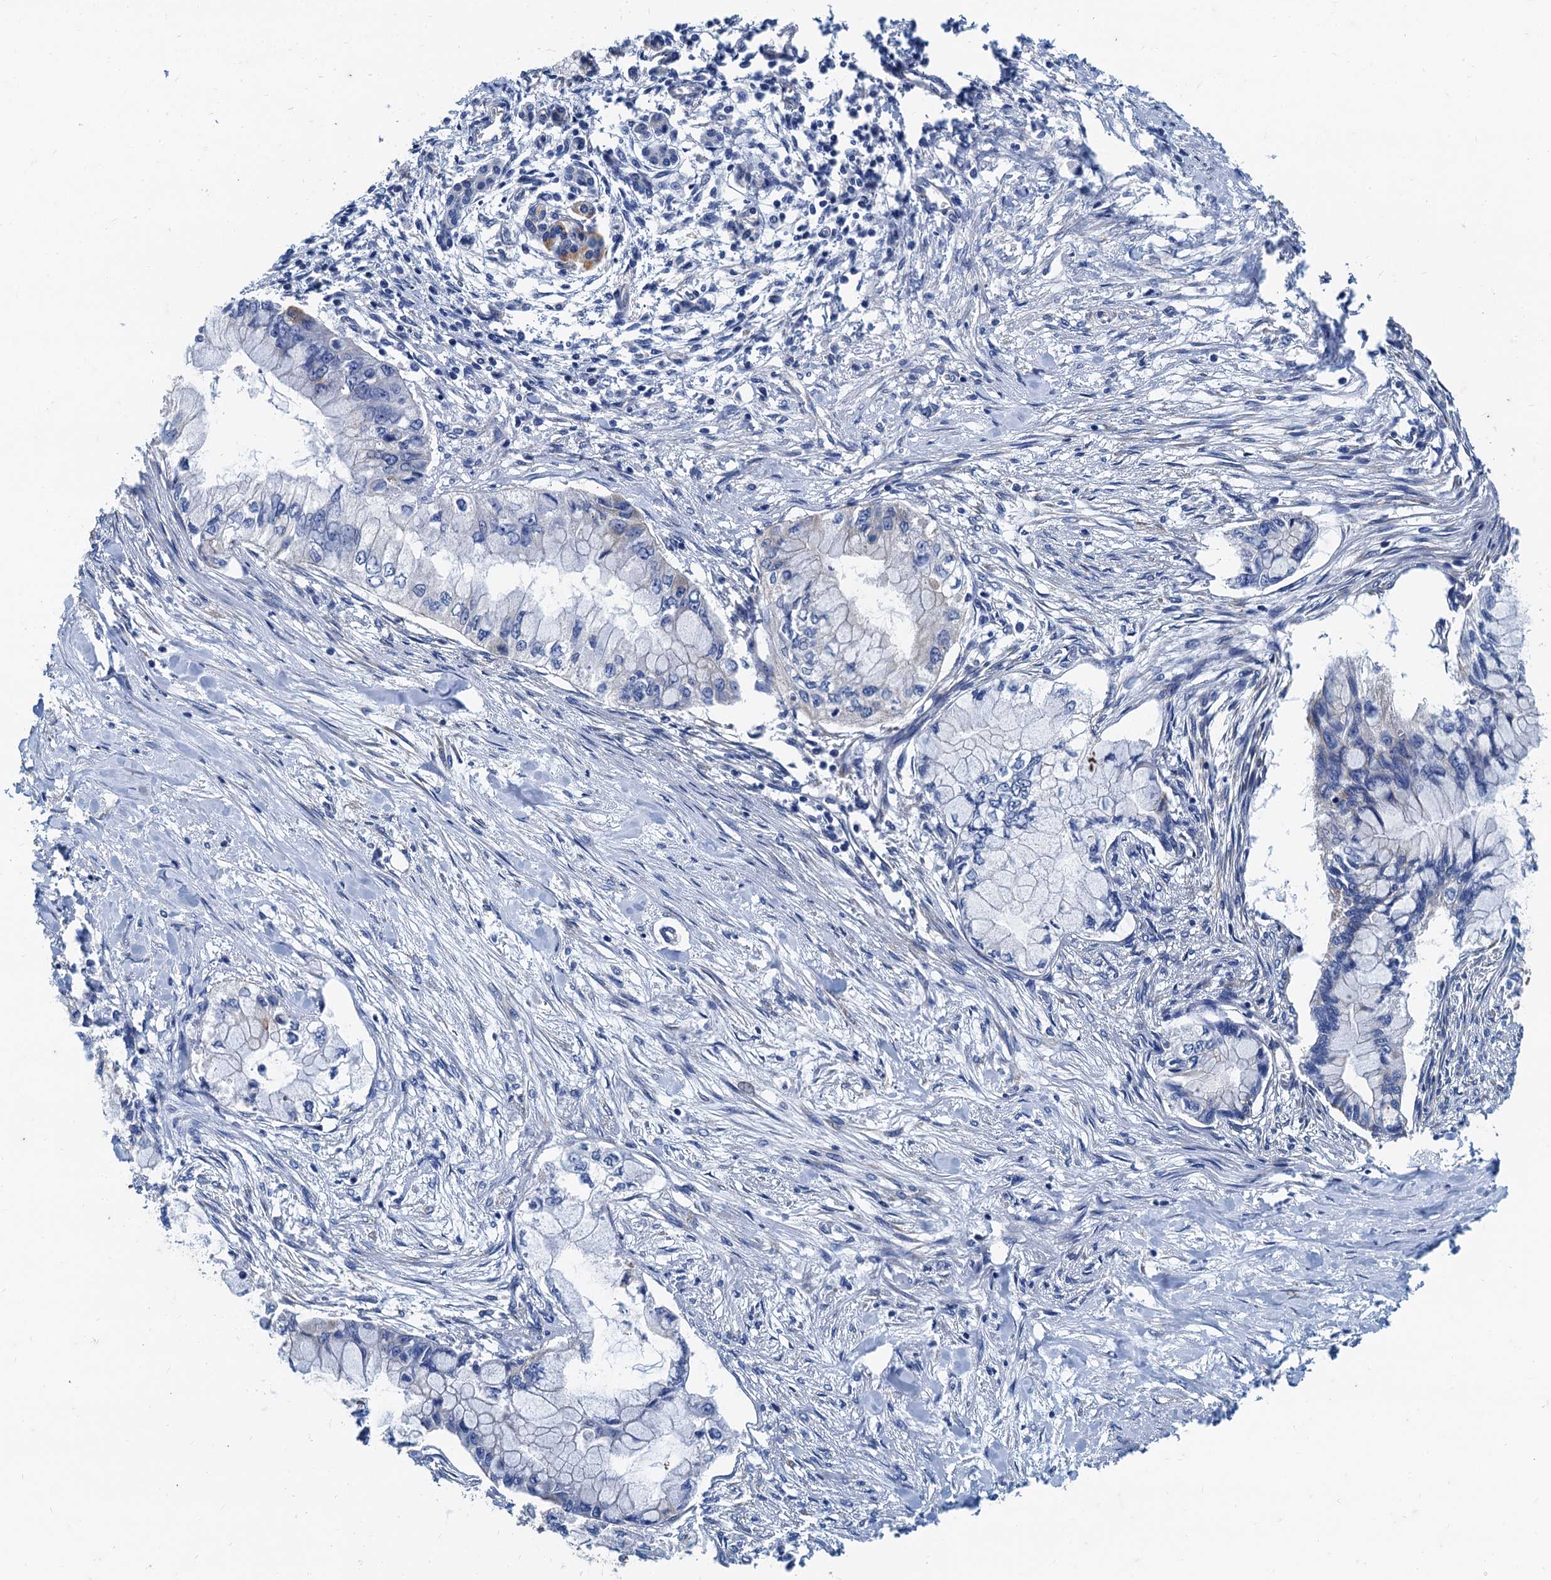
{"staining": {"intensity": "negative", "quantity": "none", "location": "none"}, "tissue": "pancreatic cancer", "cell_type": "Tumor cells", "image_type": "cancer", "snomed": [{"axis": "morphology", "description": "Adenocarcinoma, NOS"}, {"axis": "topography", "description": "Pancreas"}], "caption": "High magnification brightfield microscopy of pancreatic adenocarcinoma stained with DAB (brown) and counterstained with hematoxylin (blue): tumor cells show no significant positivity.", "gene": "NGRN", "patient": {"sex": "female", "age": 78}}